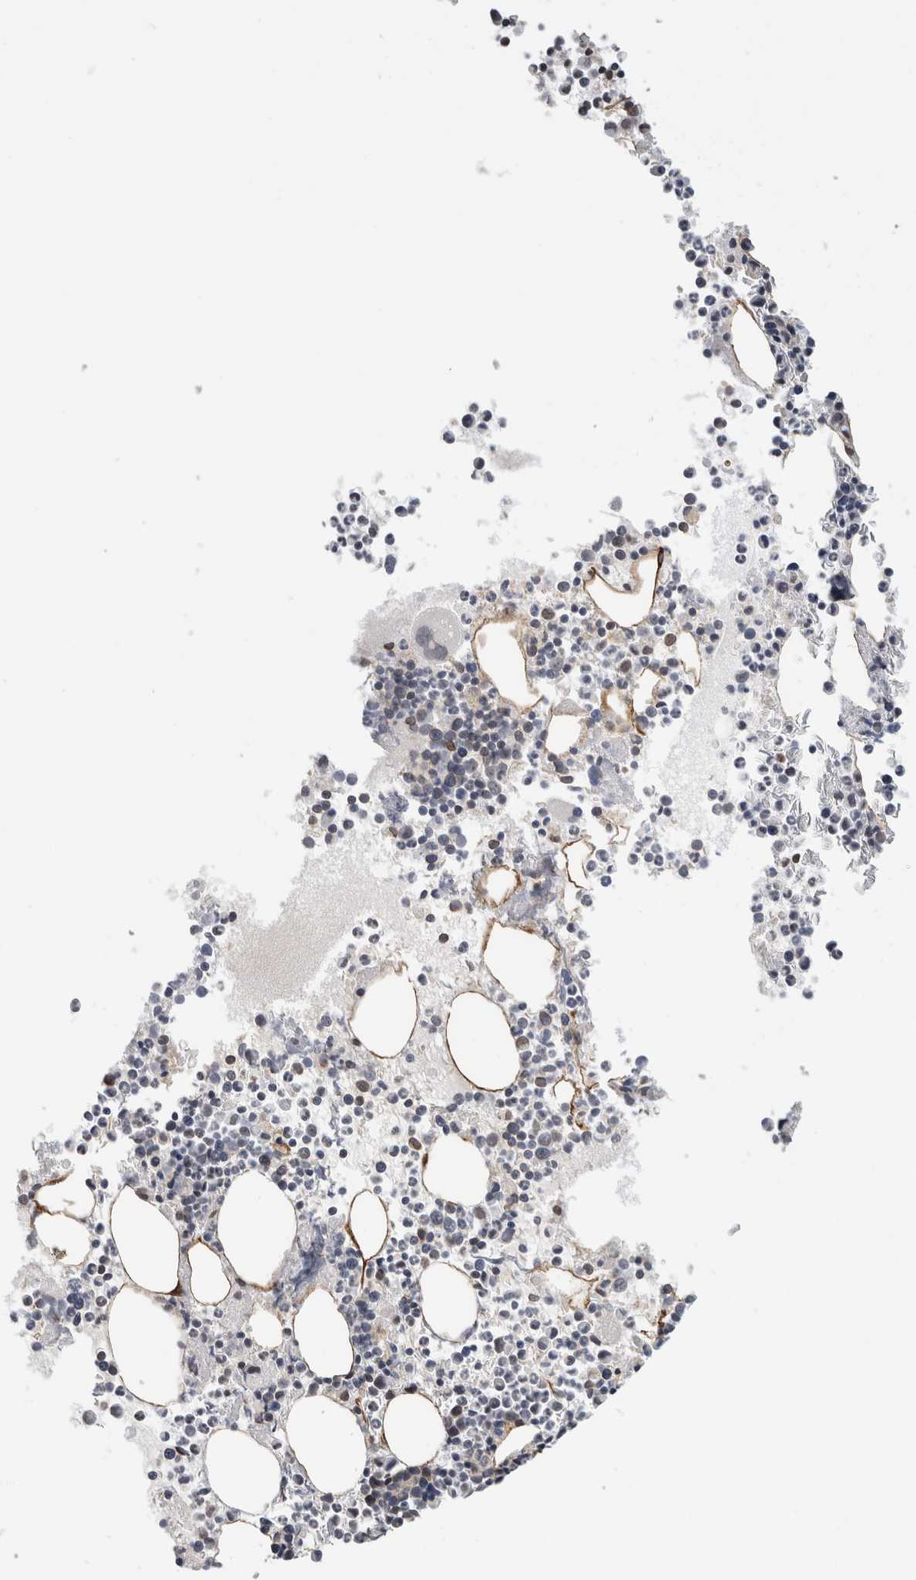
{"staining": {"intensity": "moderate", "quantity": "<25%", "location": "nuclear"}, "tissue": "bone marrow", "cell_type": "Hematopoietic cells", "image_type": "normal", "snomed": [{"axis": "morphology", "description": "Normal tissue, NOS"}, {"axis": "morphology", "description": "Inflammation, NOS"}, {"axis": "topography", "description": "Bone marrow"}], "caption": "This image shows IHC staining of unremarkable bone marrow, with low moderate nuclear positivity in approximately <25% of hematopoietic cells.", "gene": "RBMX2", "patient": {"sex": "male", "age": 46}}